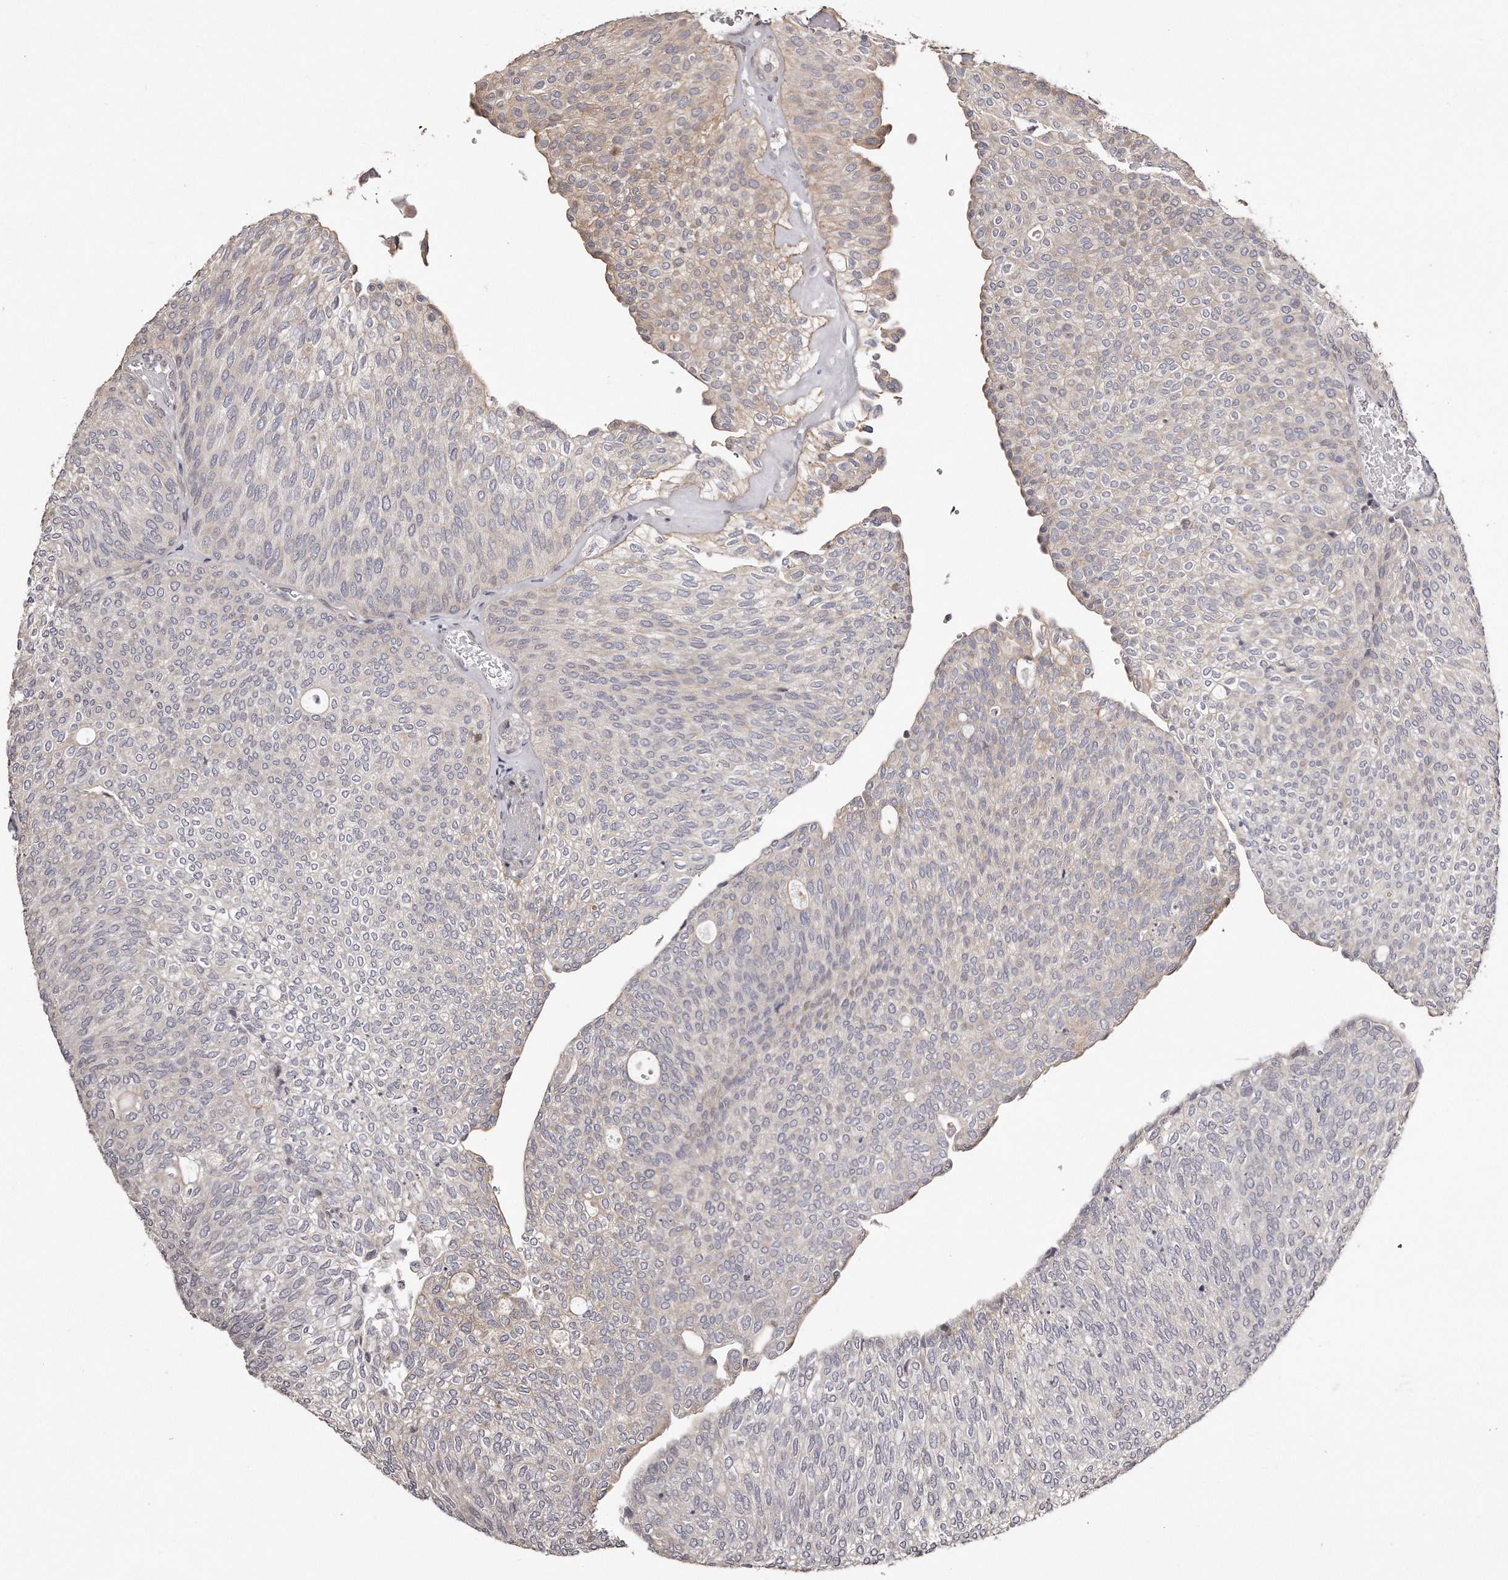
{"staining": {"intensity": "weak", "quantity": "<25%", "location": "cytoplasmic/membranous"}, "tissue": "urothelial cancer", "cell_type": "Tumor cells", "image_type": "cancer", "snomed": [{"axis": "morphology", "description": "Urothelial carcinoma, Low grade"}, {"axis": "topography", "description": "Urinary bladder"}], "caption": "IHC photomicrograph of neoplastic tissue: urothelial carcinoma (low-grade) stained with DAB (3,3'-diaminobenzidine) displays no significant protein staining in tumor cells.", "gene": "TRAPPC14", "patient": {"sex": "female", "age": 79}}